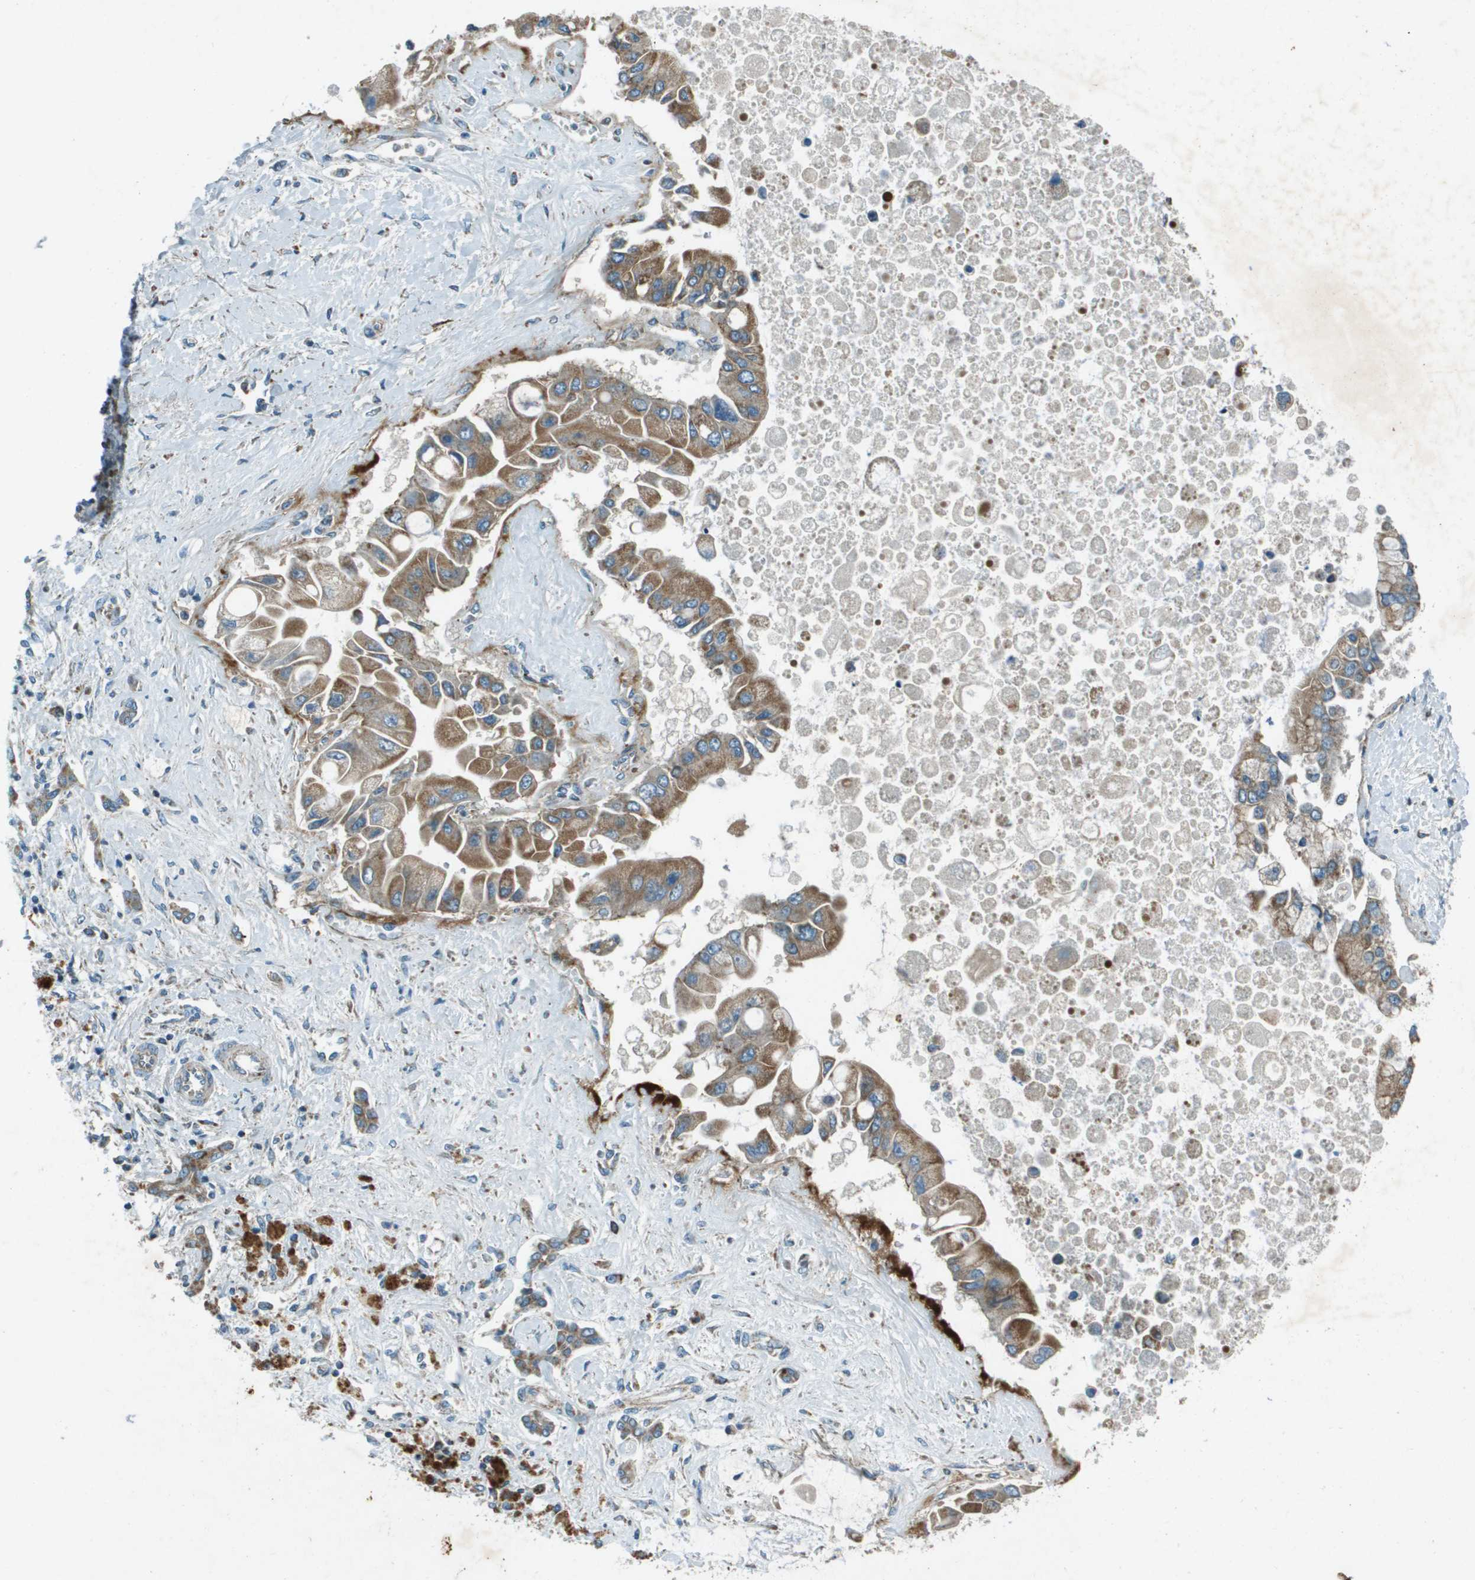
{"staining": {"intensity": "moderate", "quantity": ">75%", "location": "cytoplasmic/membranous"}, "tissue": "liver cancer", "cell_type": "Tumor cells", "image_type": "cancer", "snomed": [{"axis": "morphology", "description": "Cholangiocarcinoma"}, {"axis": "topography", "description": "Liver"}], "caption": "Immunohistochemistry (IHC) photomicrograph of human liver cholangiocarcinoma stained for a protein (brown), which displays medium levels of moderate cytoplasmic/membranous positivity in approximately >75% of tumor cells.", "gene": "MIGA1", "patient": {"sex": "male", "age": 50}}